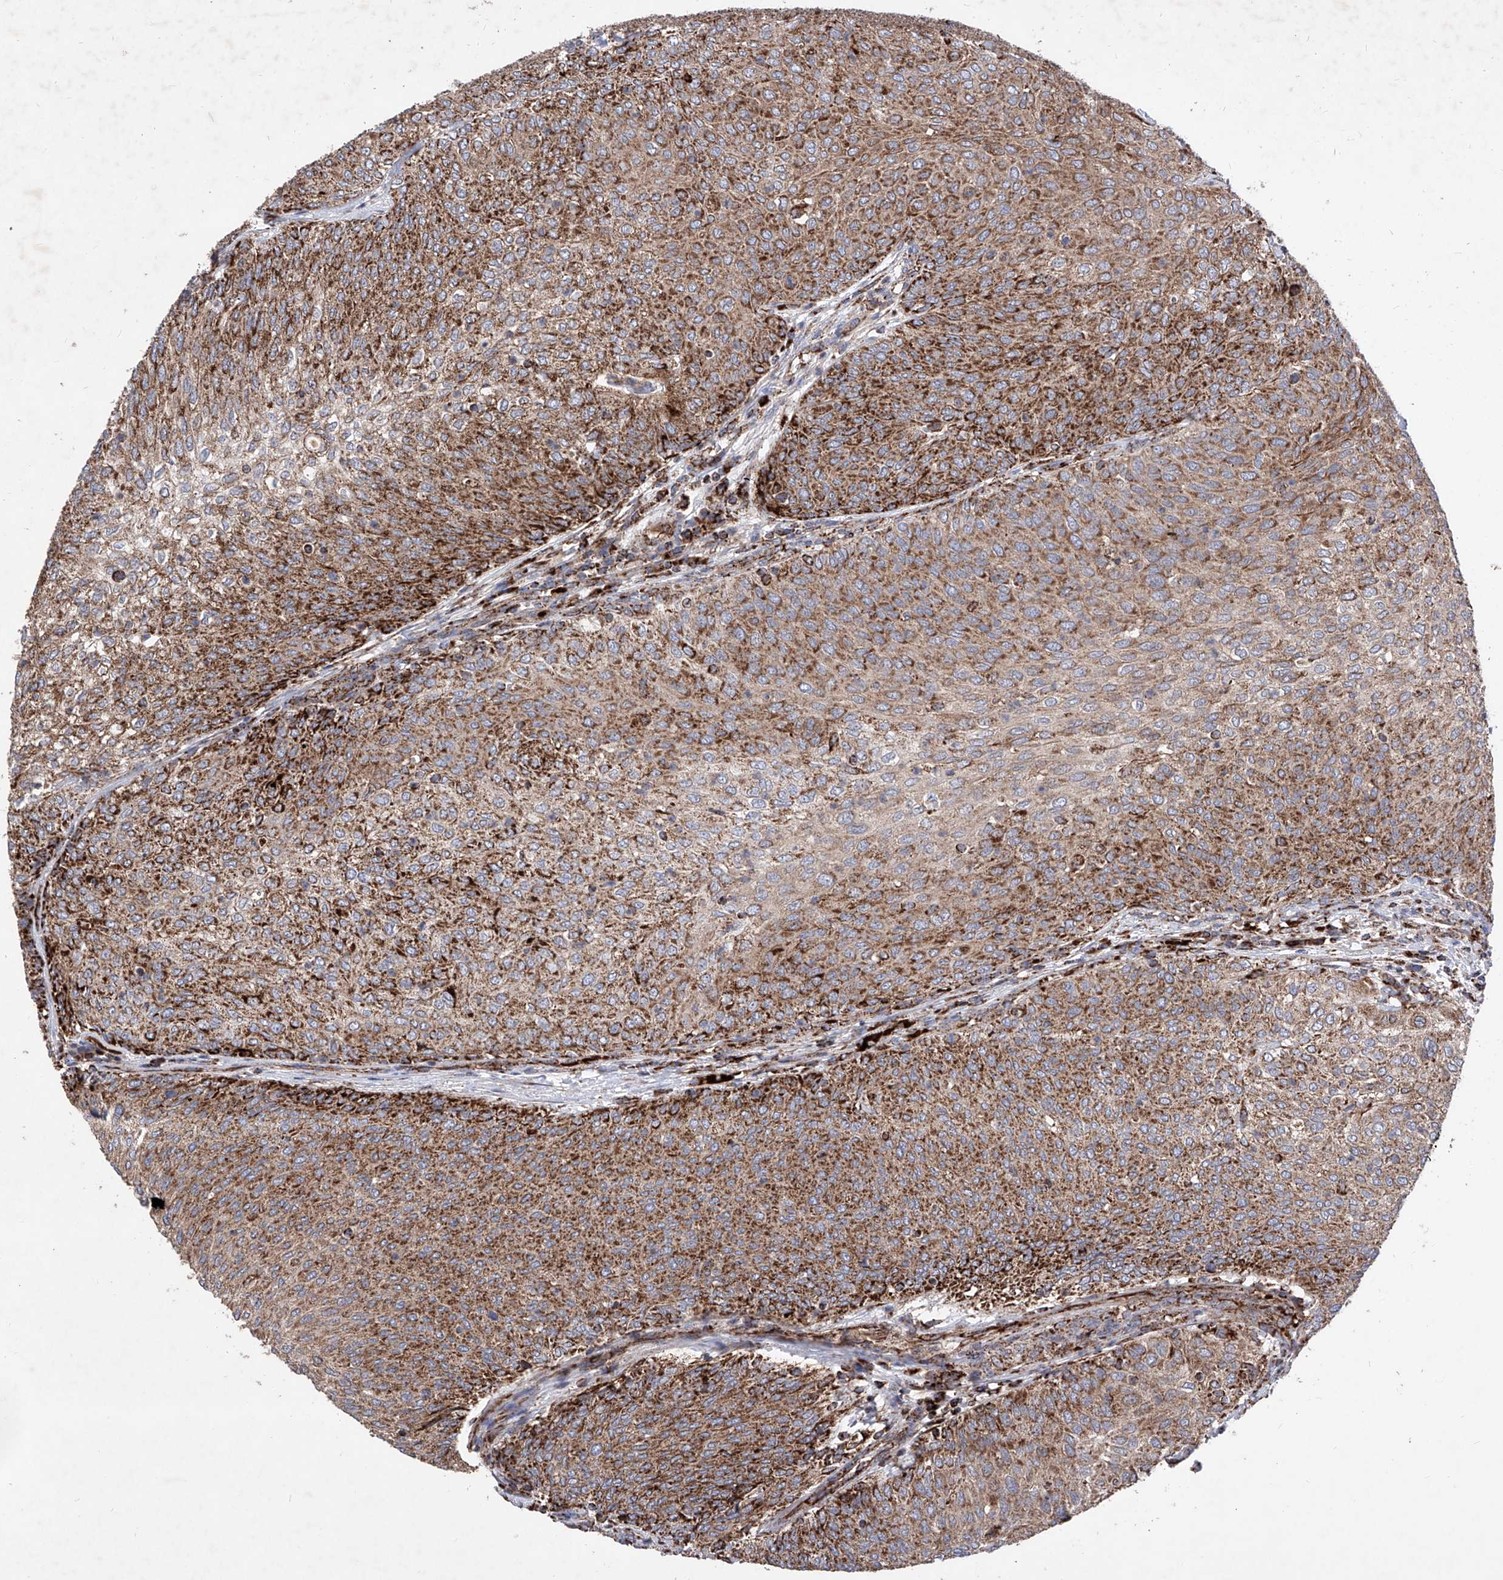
{"staining": {"intensity": "strong", "quantity": ">75%", "location": "cytoplasmic/membranous"}, "tissue": "urothelial cancer", "cell_type": "Tumor cells", "image_type": "cancer", "snomed": [{"axis": "morphology", "description": "Urothelial carcinoma, Low grade"}, {"axis": "topography", "description": "Urinary bladder"}], "caption": "Protein staining shows strong cytoplasmic/membranous staining in approximately >75% of tumor cells in low-grade urothelial carcinoma. Nuclei are stained in blue.", "gene": "SEMA6A", "patient": {"sex": "female", "age": 79}}